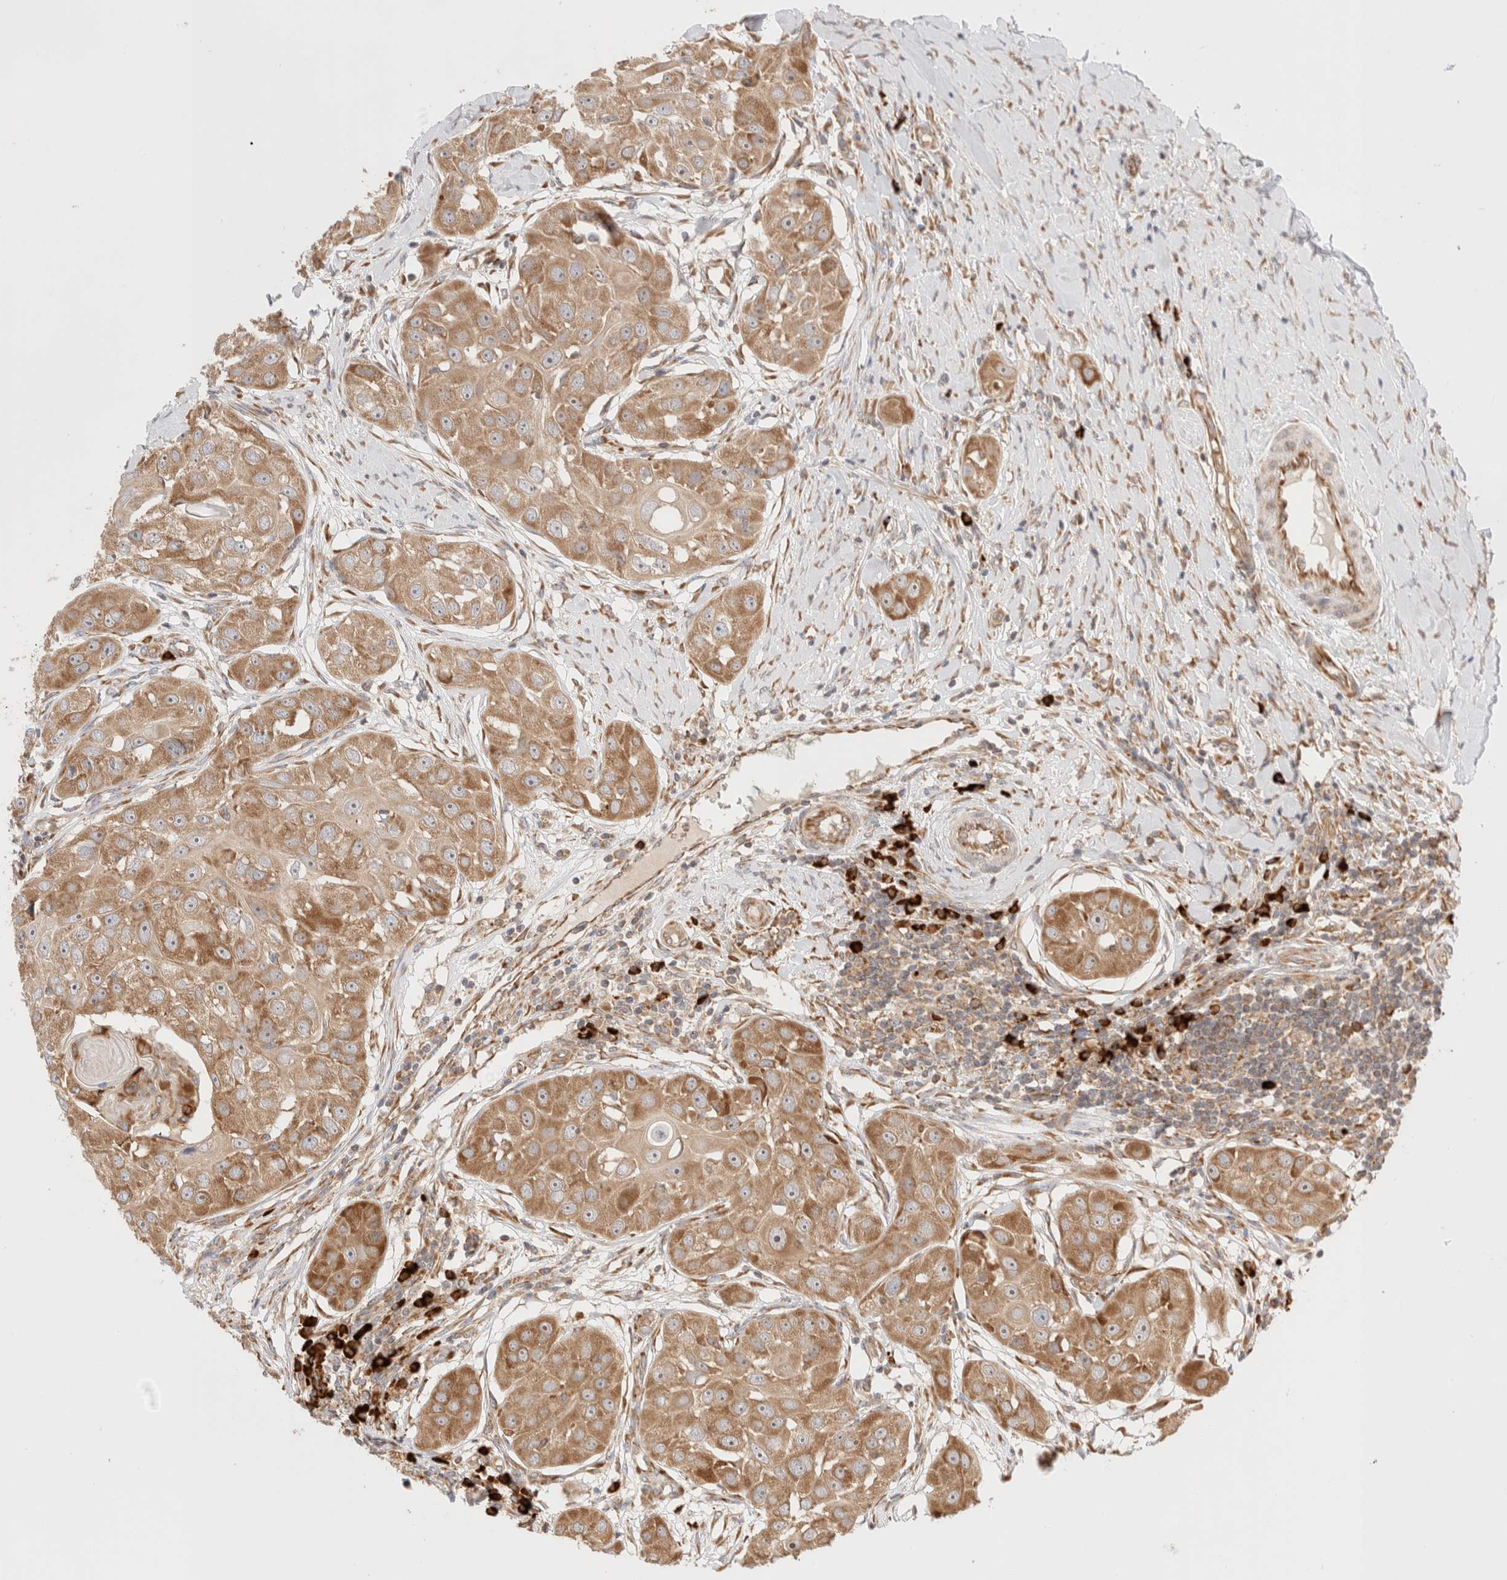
{"staining": {"intensity": "moderate", "quantity": ">75%", "location": "cytoplasmic/membranous"}, "tissue": "head and neck cancer", "cell_type": "Tumor cells", "image_type": "cancer", "snomed": [{"axis": "morphology", "description": "Normal tissue, NOS"}, {"axis": "morphology", "description": "Squamous cell carcinoma, NOS"}, {"axis": "topography", "description": "Skeletal muscle"}, {"axis": "topography", "description": "Head-Neck"}], "caption": "Immunohistochemistry (DAB) staining of head and neck cancer (squamous cell carcinoma) shows moderate cytoplasmic/membranous protein expression in approximately >75% of tumor cells.", "gene": "UTS2B", "patient": {"sex": "male", "age": 51}}